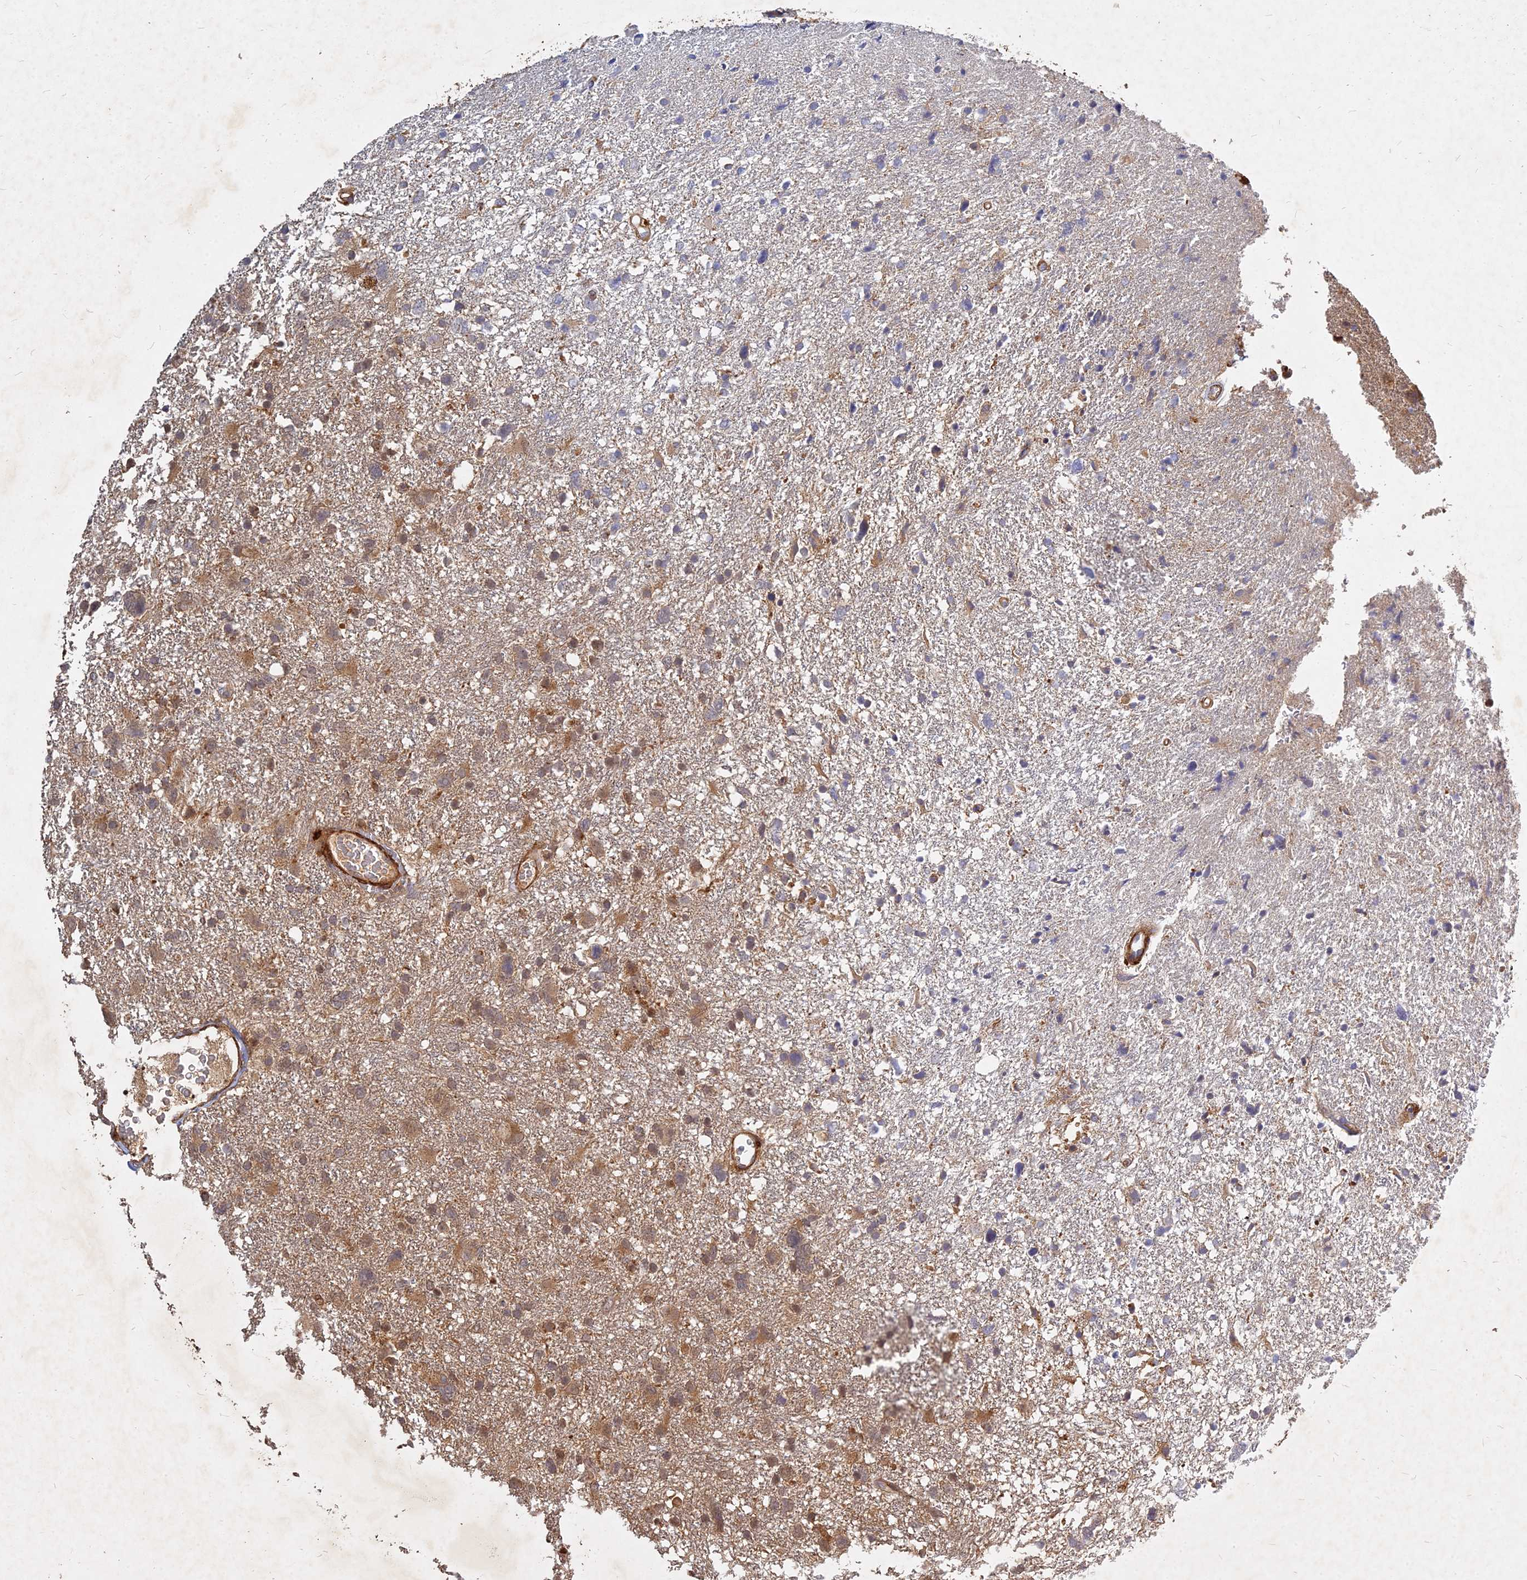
{"staining": {"intensity": "weak", "quantity": "25%-75%", "location": "cytoplasmic/membranous"}, "tissue": "glioma", "cell_type": "Tumor cells", "image_type": "cancer", "snomed": [{"axis": "morphology", "description": "Glioma, malignant, High grade"}, {"axis": "topography", "description": "Brain"}], "caption": "Glioma stained with a brown dye reveals weak cytoplasmic/membranous positive staining in approximately 25%-75% of tumor cells.", "gene": "UBE2W", "patient": {"sex": "male", "age": 61}}